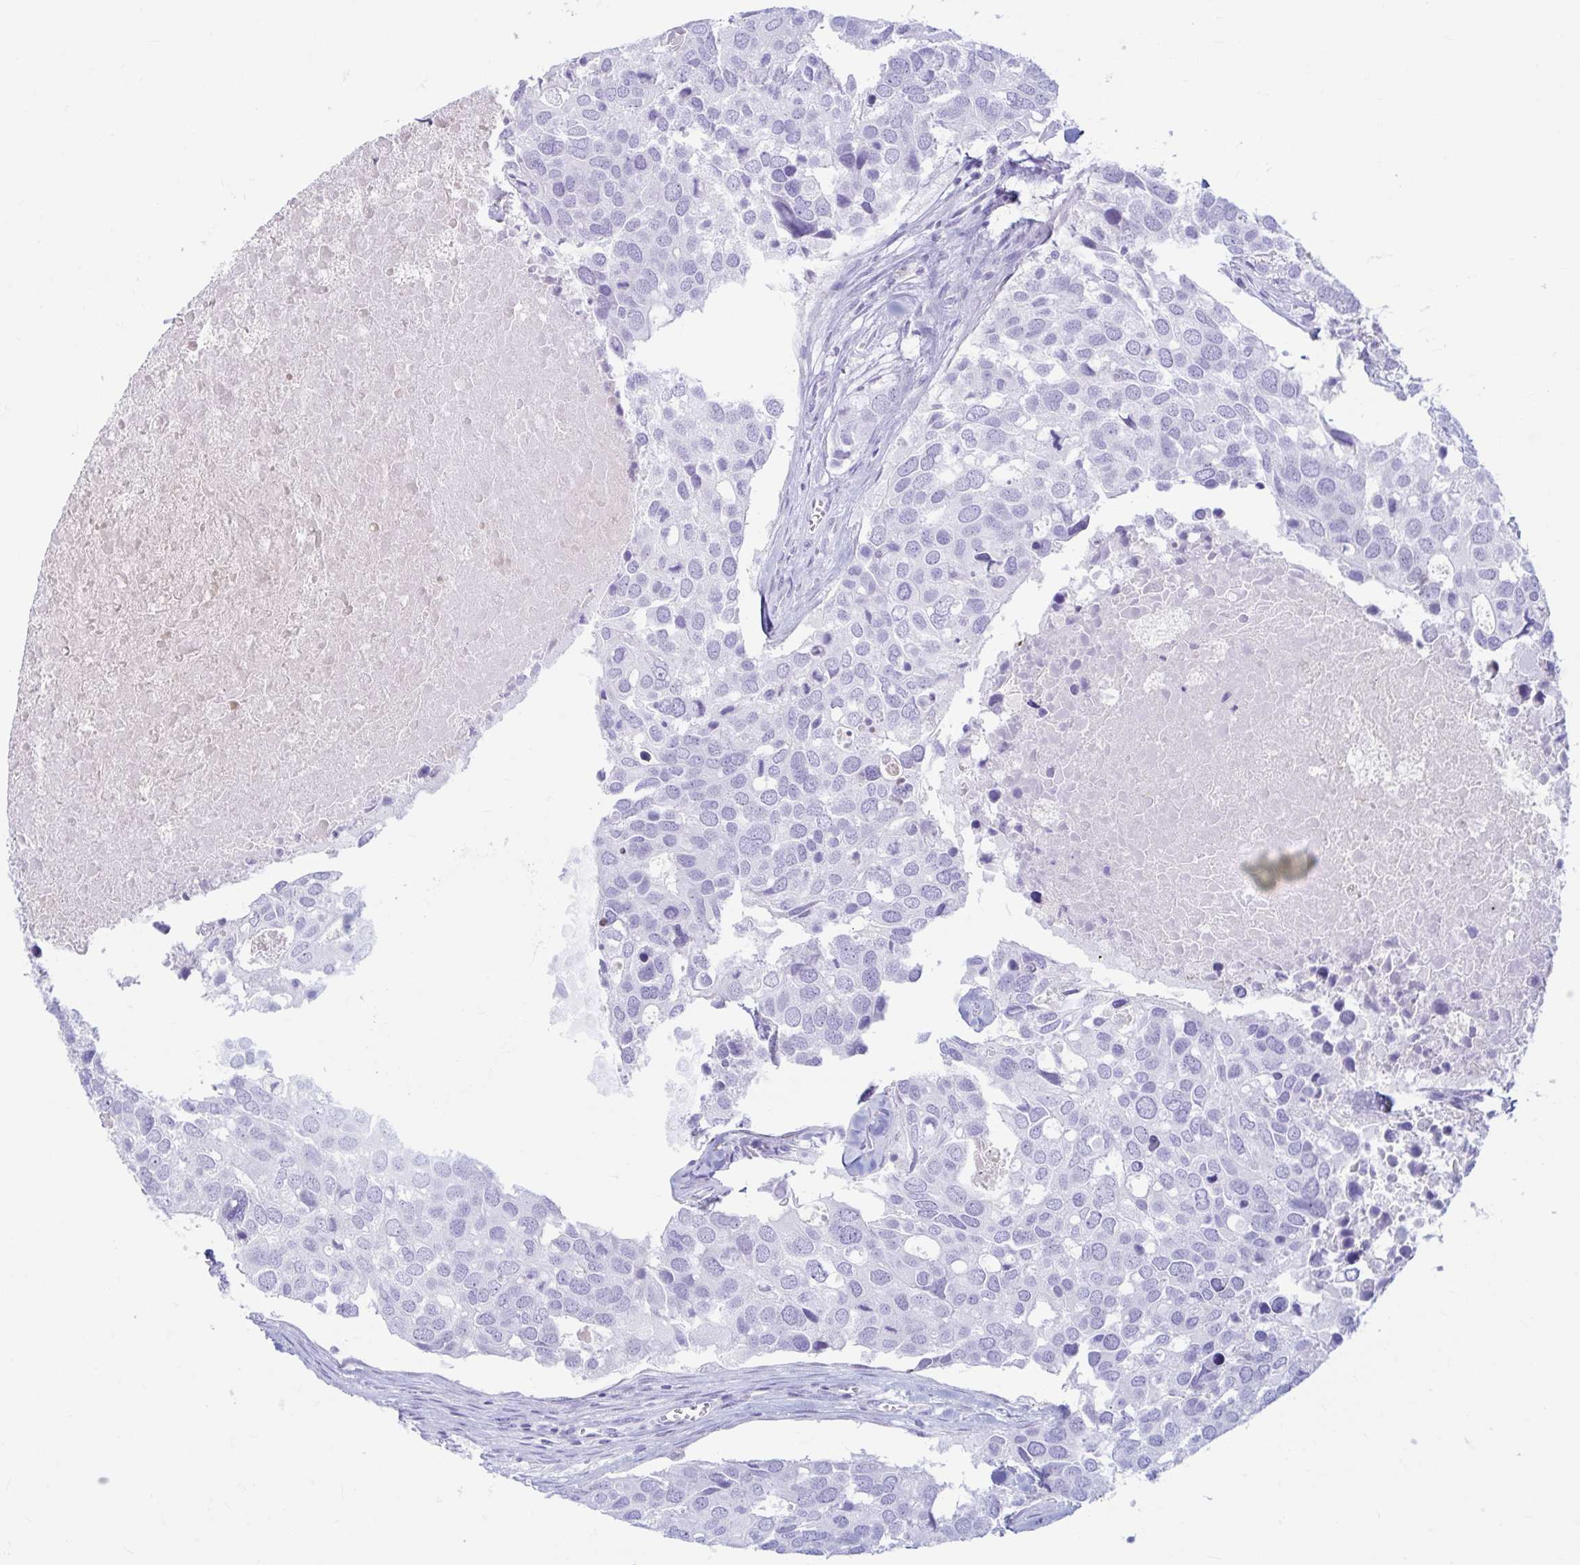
{"staining": {"intensity": "negative", "quantity": "none", "location": "none"}, "tissue": "breast cancer", "cell_type": "Tumor cells", "image_type": "cancer", "snomed": [{"axis": "morphology", "description": "Duct carcinoma"}, {"axis": "topography", "description": "Breast"}], "caption": "This is an immunohistochemistry image of infiltrating ductal carcinoma (breast). There is no staining in tumor cells.", "gene": "ERICH6", "patient": {"sex": "female", "age": 83}}